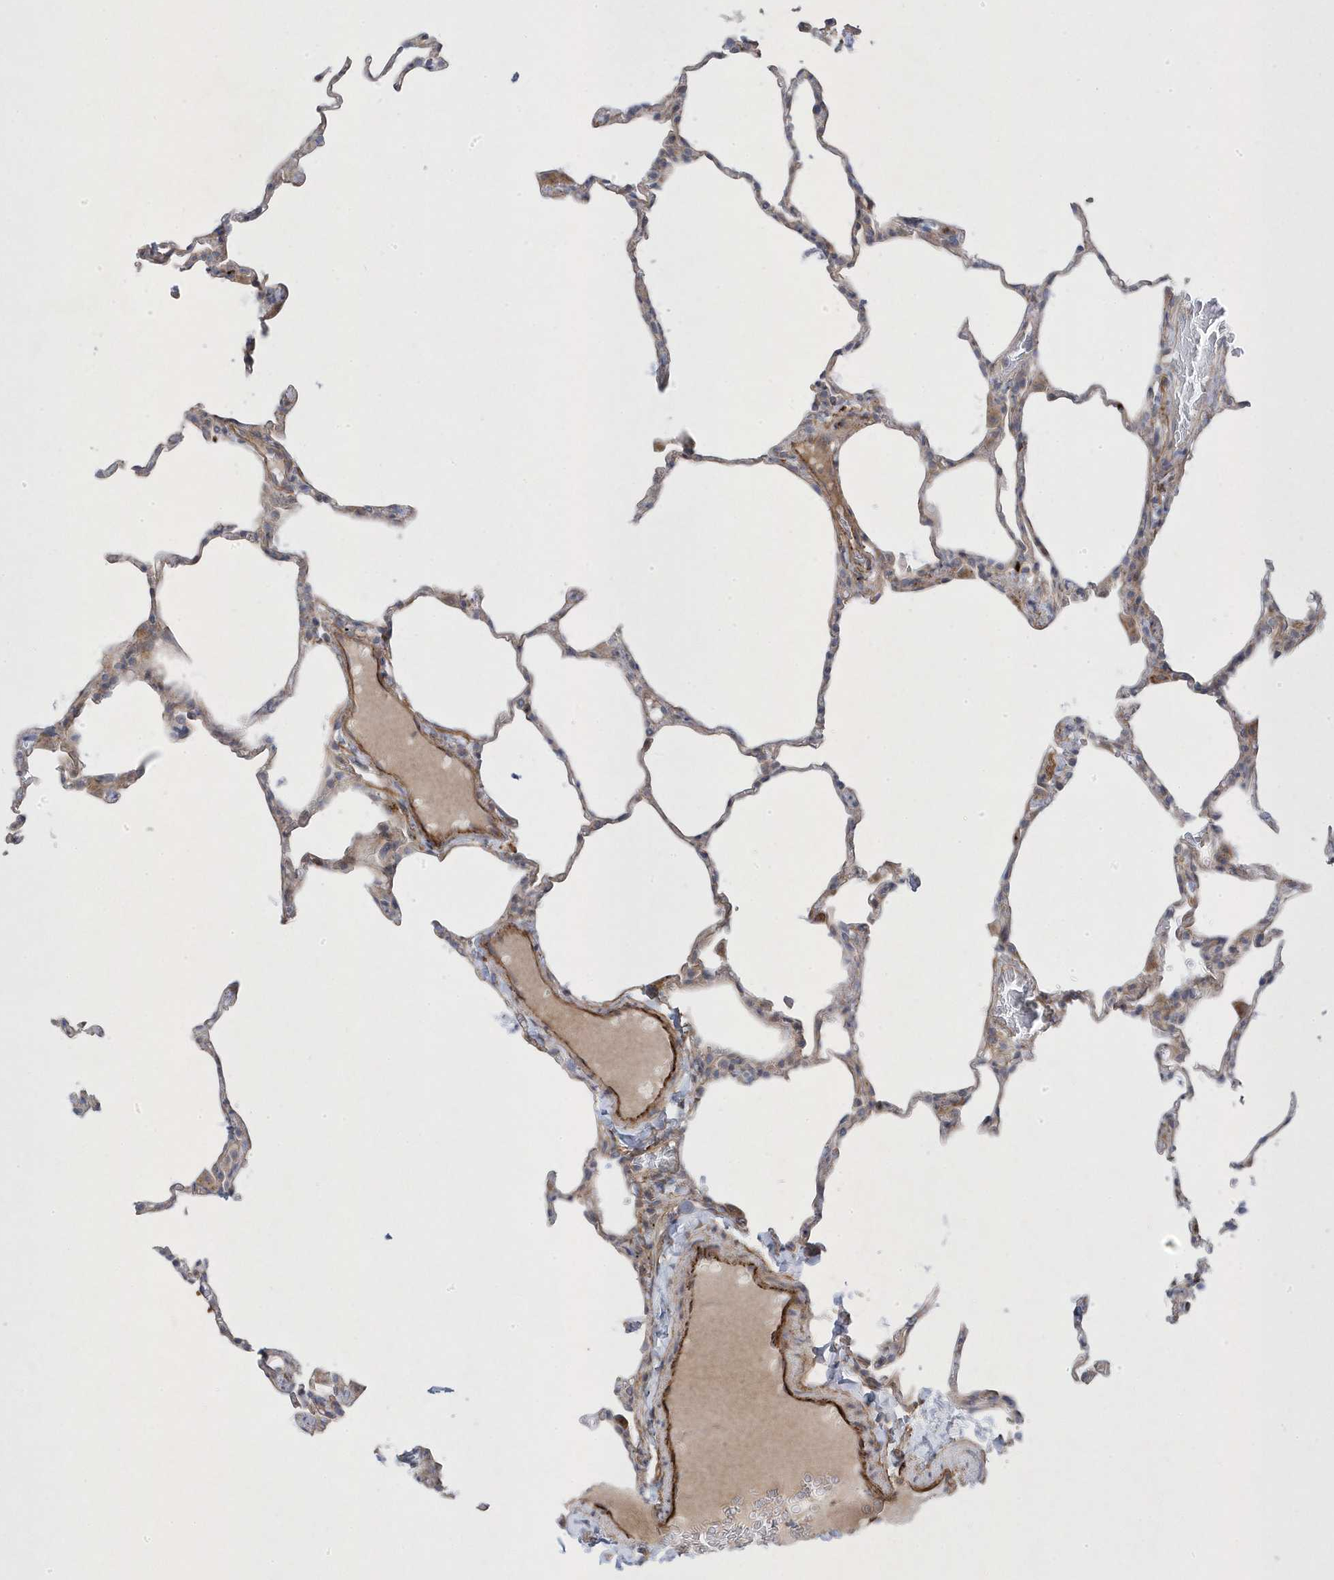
{"staining": {"intensity": "negative", "quantity": "none", "location": "none"}, "tissue": "lung", "cell_type": "Alveolar cells", "image_type": "normal", "snomed": [{"axis": "morphology", "description": "Normal tissue, NOS"}, {"axis": "topography", "description": "Lung"}], "caption": "There is no significant staining in alveolar cells of lung. Nuclei are stained in blue.", "gene": "ANAPC1", "patient": {"sex": "male", "age": 20}}